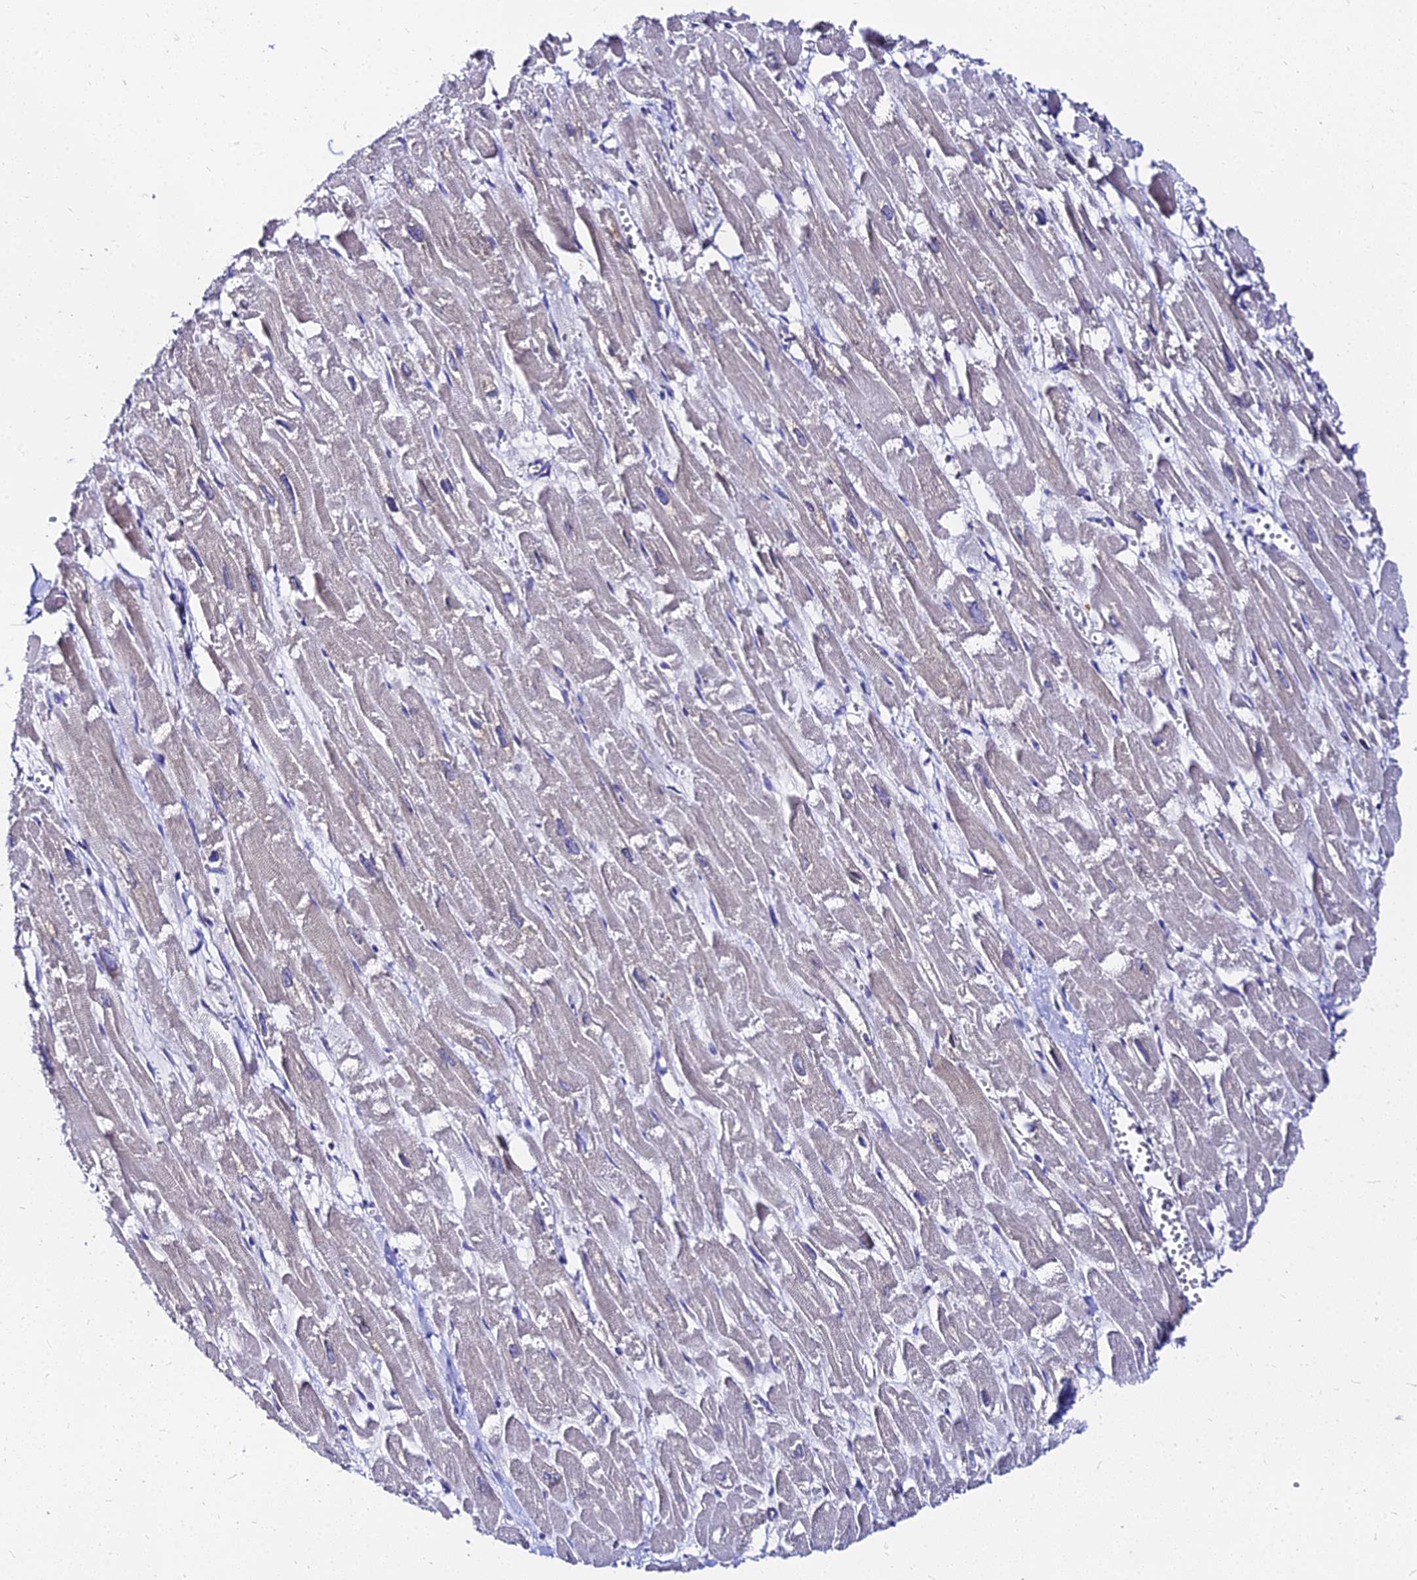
{"staining": {"intensity": "weak", "quantity": "25%-75%", "location": "nuclear"}, "tissue": "heart muscle", "cell_type": "Cardiomyocytes", "image_type": "normal", "snomed": [{"axis": "morphology", "description": "Normal tissue, NOS"}, {"axis": "topography", "description": "Heart"}], "caption": "Immunohistochemistry of unremarkable heart muscle reveals low levels of weak nuclear staining in about 25%-75% of cardiomyocytes. Using DAB (brown) and hematoxylin (blue) stains, captured at high magnification using brightfield microscopy.", "gene": "RNF121", "patient": {"sex": "male", "age": 54}}